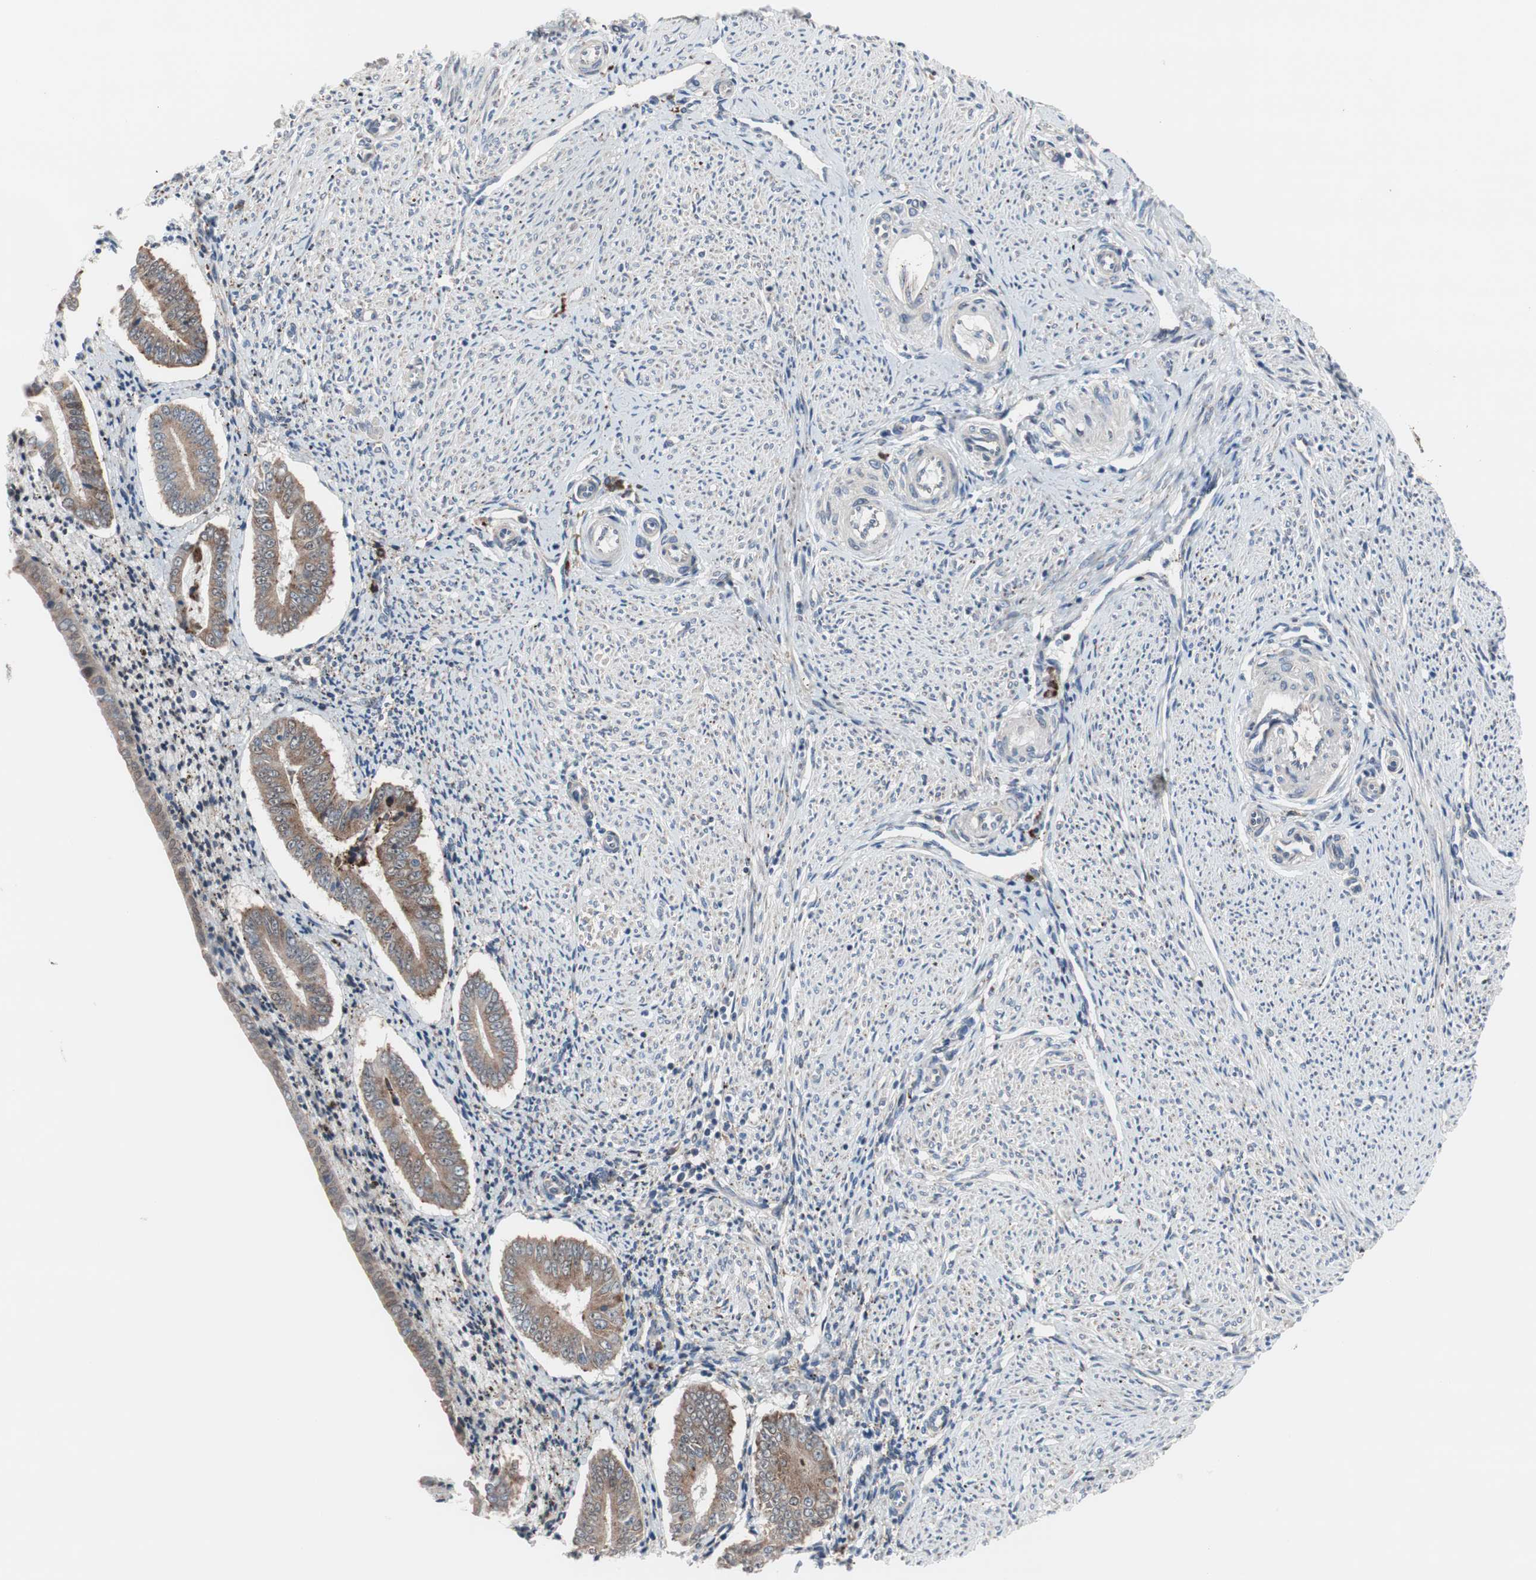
{"staining": {"intensity": "weak", "quantity": ">75%", "location": "cytoplasmic/membranous"}, "tissue": "endometrium", "cell_type": "Cells in endometrial stroma", "image_type": "normal", "snomed": [{"axis": "morphology", "description": "Normal tissue, NOS"}, {"axis": "topography", "description": "Endometrium"}], "caption": "Protein staining of benign endometrium reveals weak cytoplasmic/membranous staining in approximately >75% of cells in endometrial stroma. (DAB (3,3'-diaminobenzidine) = brown stain, brightfield microscopy at high magnification).", "gene": "KANSL1", "patient": {"sex": "female", "age": 42}}